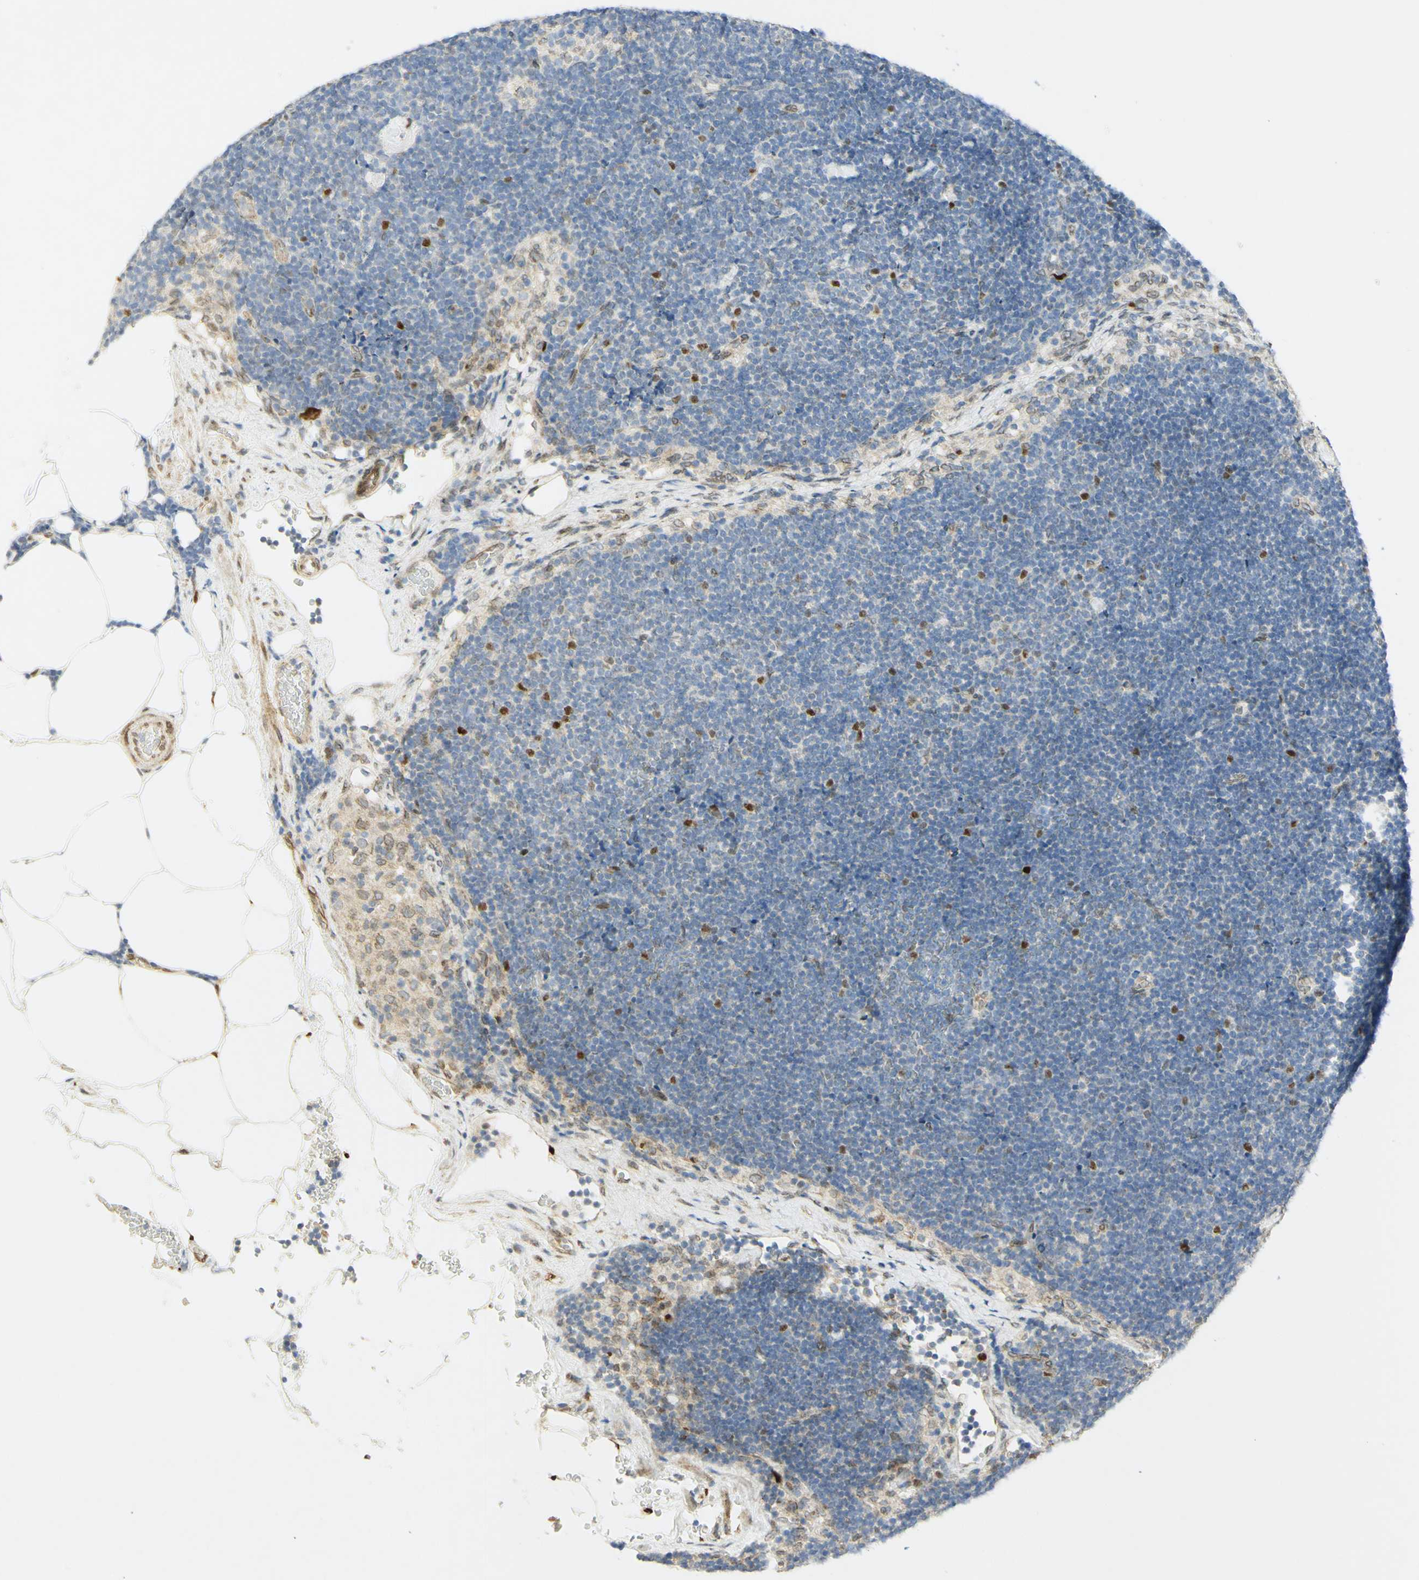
{"staining": {"intensity": "strong", "quantity": "25%-75%", "location": "nuclear"}, "tissue": "lymph node", "cell_type": "Germinal center cells", "image_type": "normal", "snomed": [{"axis": "morphology", "description": "Normal tissue, NOS"}, {"axis": "topography", "description": "Lymph node"}], "caption": "Lymph node was stained to show a protein in brown. There is high levels of strong nuclear expression in approximately 25%-75% of germinal center cells. (DAB (3,3'-diaminobenzidine) IHC with brightfield microscopy, high magnification).", "gene": "E2F1", "patient": {"sex": "male", "age": 63}}